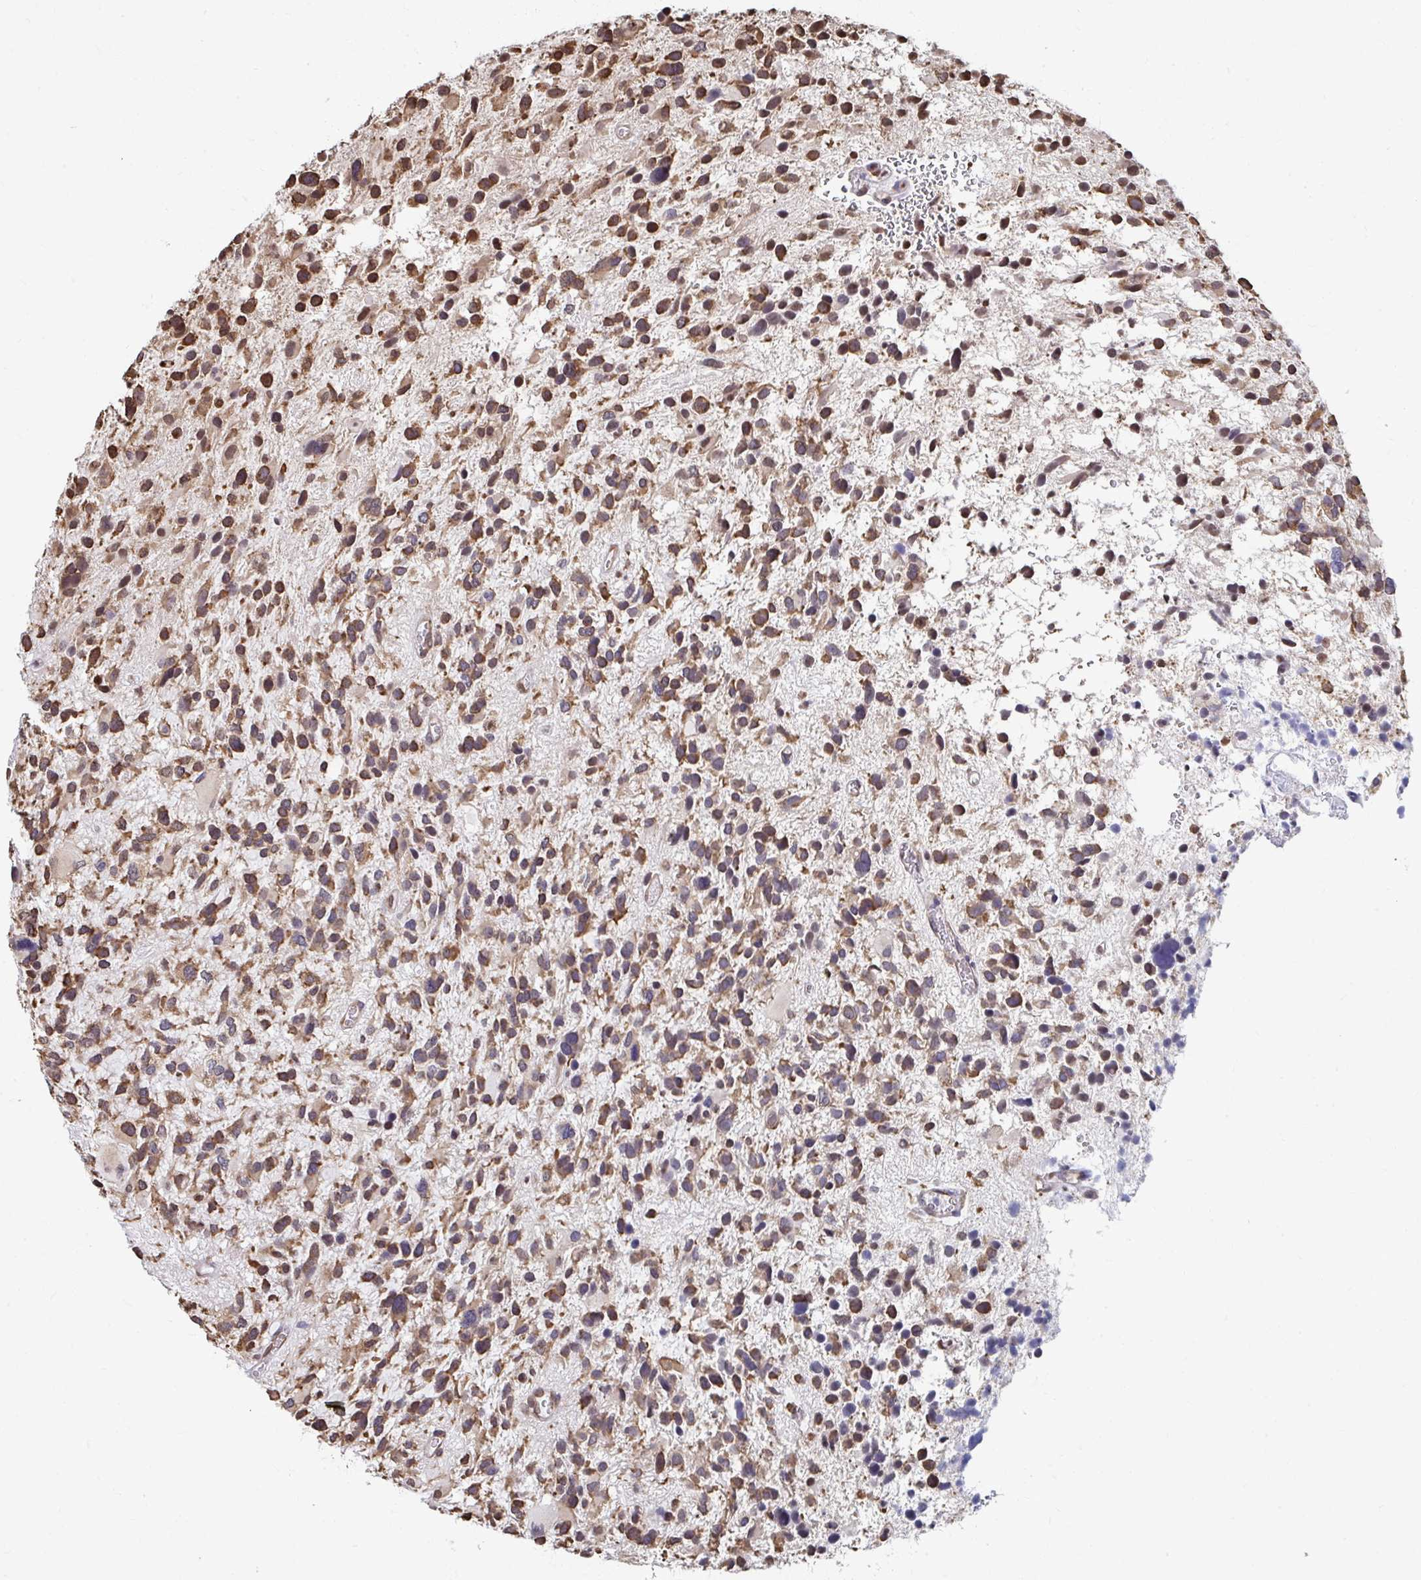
{"staining": {"intensity": "moderate", "quantity": ">75%", "location": "cytoplasmic/membranous"}, "tissue": "glioma", "cell_type": "Tumor cells", "image_type": "cancer", "snomed": [{"axis": "morphology", "description": "Glioma, malignant, High grade"}, {"axis": "topography", "description": "Brain"}], "caption": "Malignant glioma (high-grade) was stained to show a protein in brown. There is medium levels of moderate cytoplasmic/membranous staining in about >75% of tumor cells.", "gene": "SYNCRIP", "patient": {"sex": "female", "age": 11}}